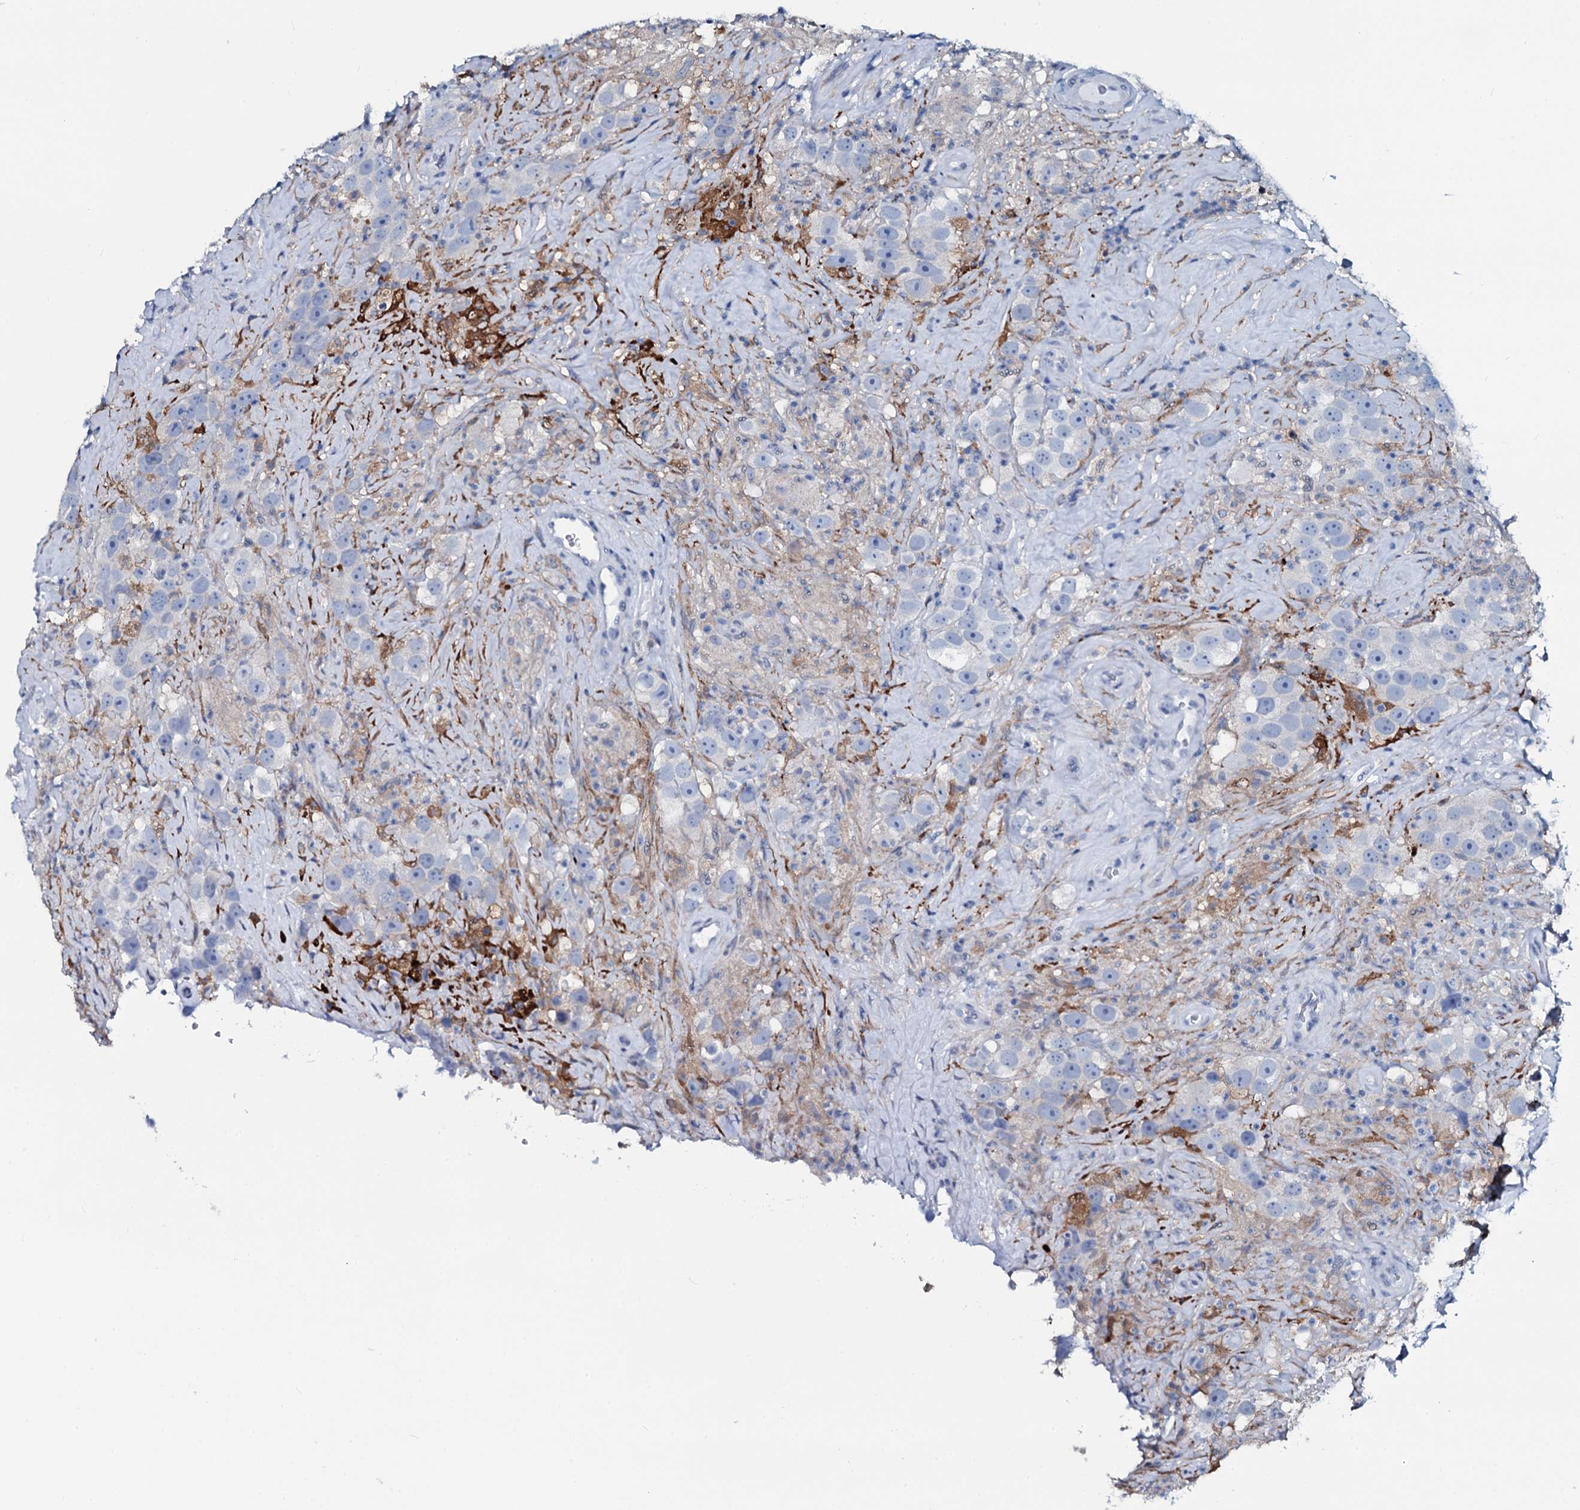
{"staining": {"intensity": "negative", "quantity": "none", "location": "none"}, "tissue": "testis cancer", "cell_type": "Tumor cells", "image_type": "cancer", "snomed": [{"axis": "morphology", "description": "Seminoma, NOS"}, {"axis": "topography", "description": "Testis"}], "caption": "DAB immunohistochemical staining of testis cancer demonstrates no significant positivity in tumor cells.", "gene": "SLC4A7", "patient": {"sex": "male", "age": 49}}